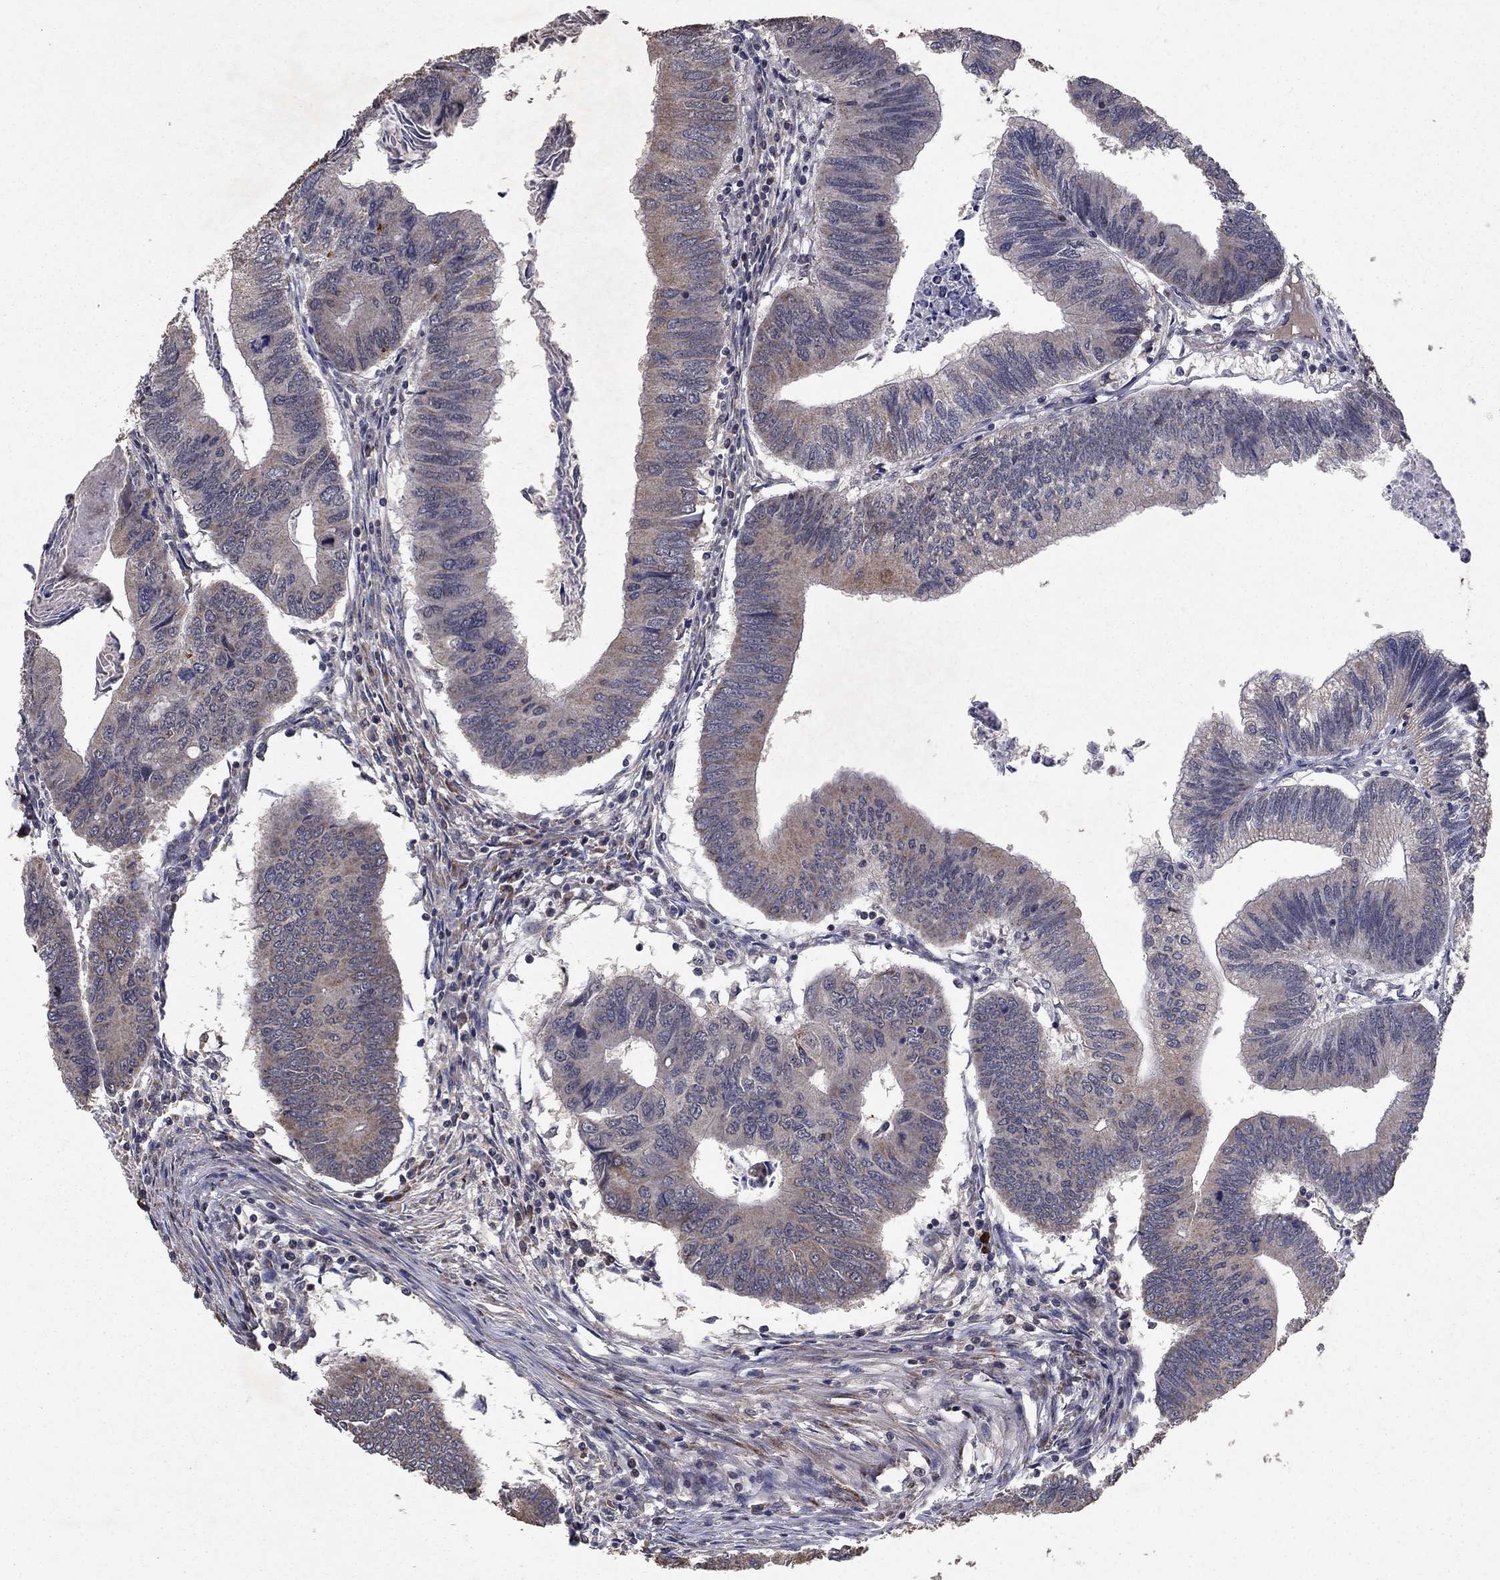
{"staining": {"intensity": "weak", "quantity": "25%-75%", "location": "cytoplasmic/membranous"}, "tissue": "colorectal cancer", "cell_type": "Tumor cells", "image_type": "cancer", "snomed": [{"axis": "morphology", "description": "Adenocarcinoma, NOS"}, {"axis": "topography", "description": "Colon"}], "caption": "High-power microscopy captured an immunohistochemistry (IHC) histopathology image of colorectal adenocarcinoma, revealing weak cytoplasmic/membranous staining in approximately 25%-75% of tumor cells. (Stains: DAB (3,3'-diaminobenzidine) in brown, nuclei in blue, Microscopy: brightfield microscopy at high magnification).", "gene": "DHRS1", "patient": {"sex": "male", "age": 53}}